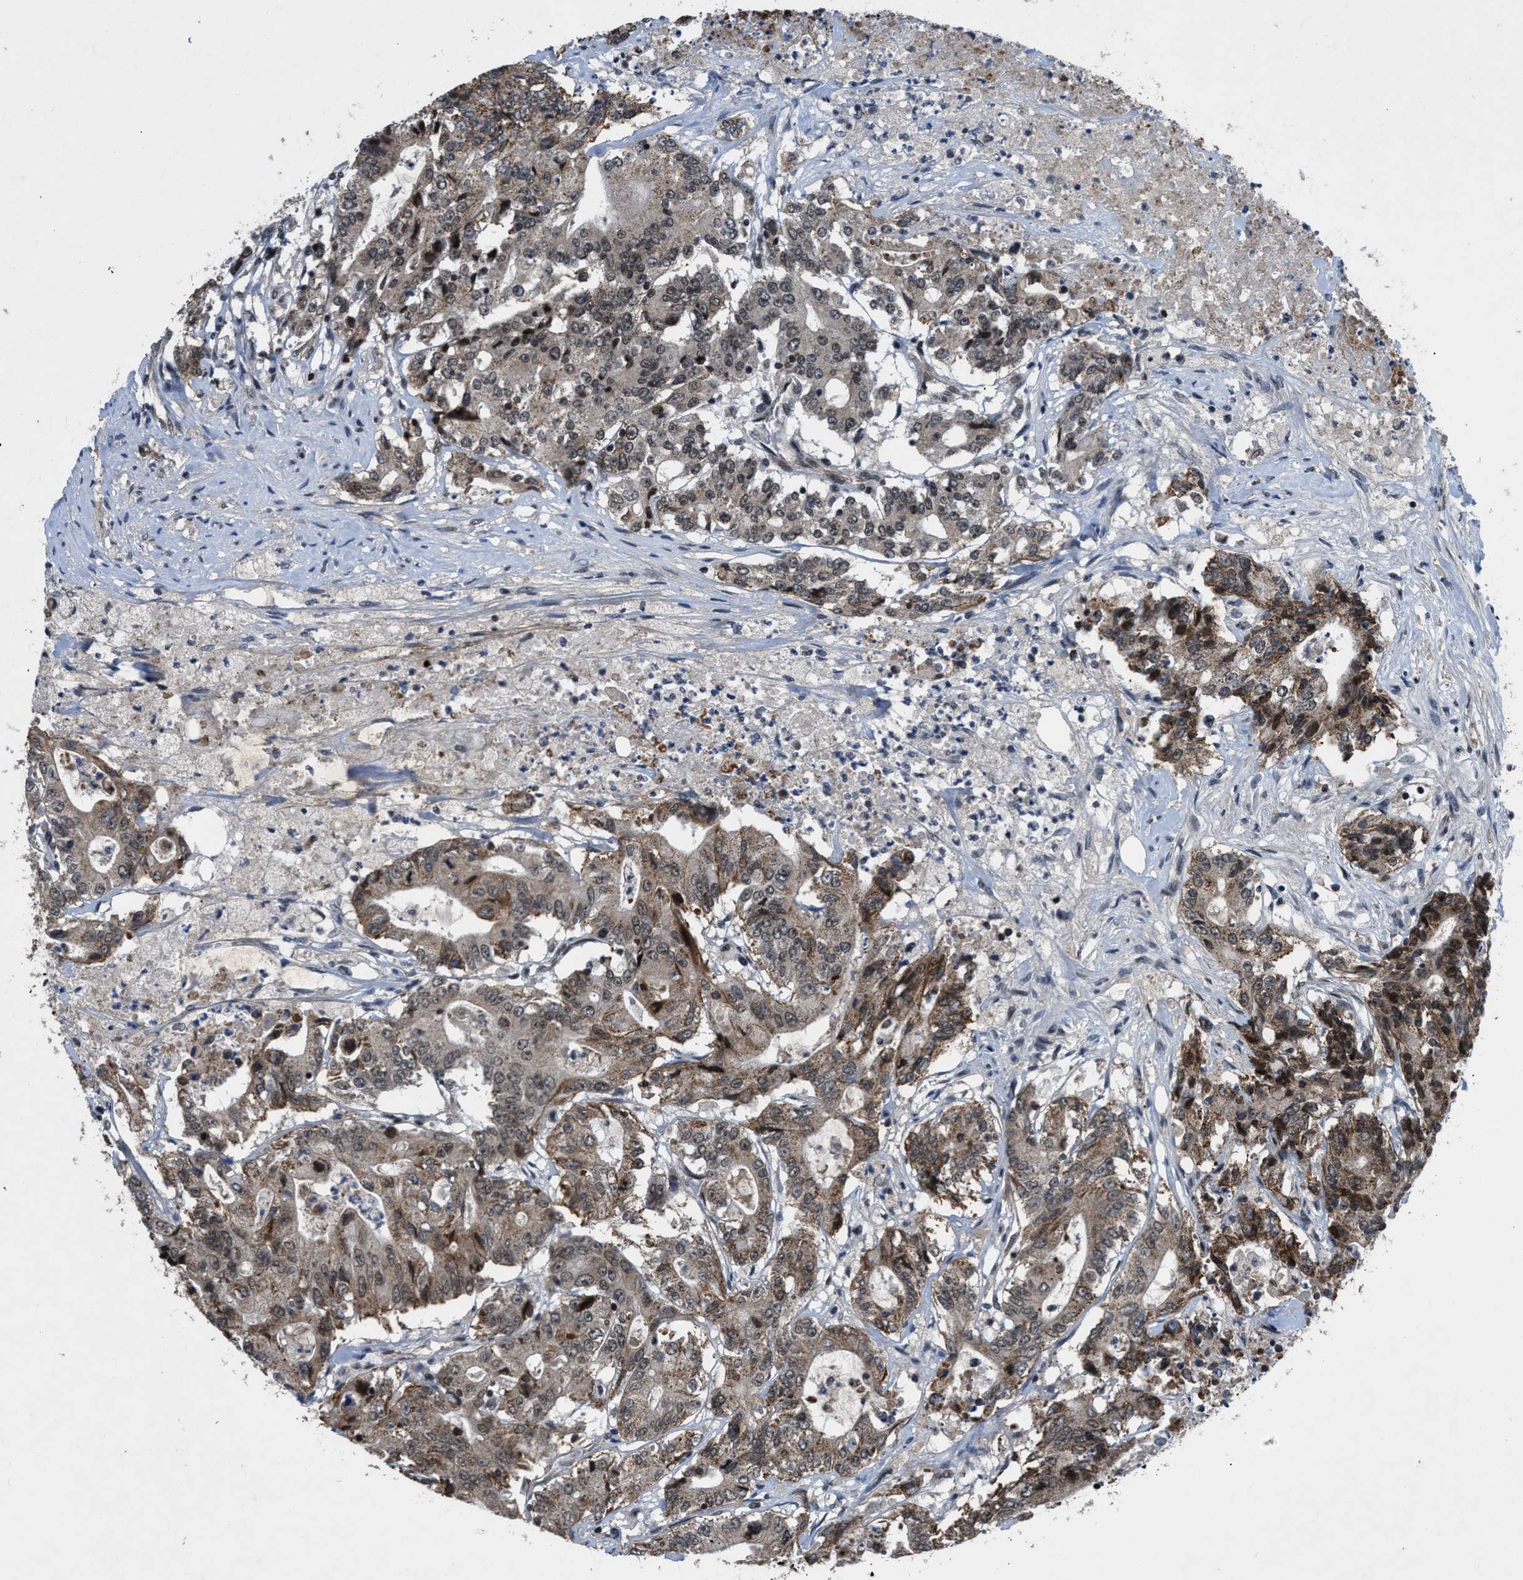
{"staining": {"intensity": "moderate", "quantity": "25%-75%", "location": "cytoplasmic/membranous,nuclear"}, "tissue": "colorectal cancer", "cell_type": "Tumor cells", "image_type": "cancer", "snomed": [{"axis": "morphology", "description": "Adenocarcinoma, NOS"}, {"axis": "topography", "description": "Colon"}], "caption": "Moderate cytoplasmic/membranous and nuclear staining is identified in approximately 25%-75% of tumor cells in colorectal adenocarcinoma.", "gene": "ZNHIT1", "patient": {"sex": "female", "age": 77}}